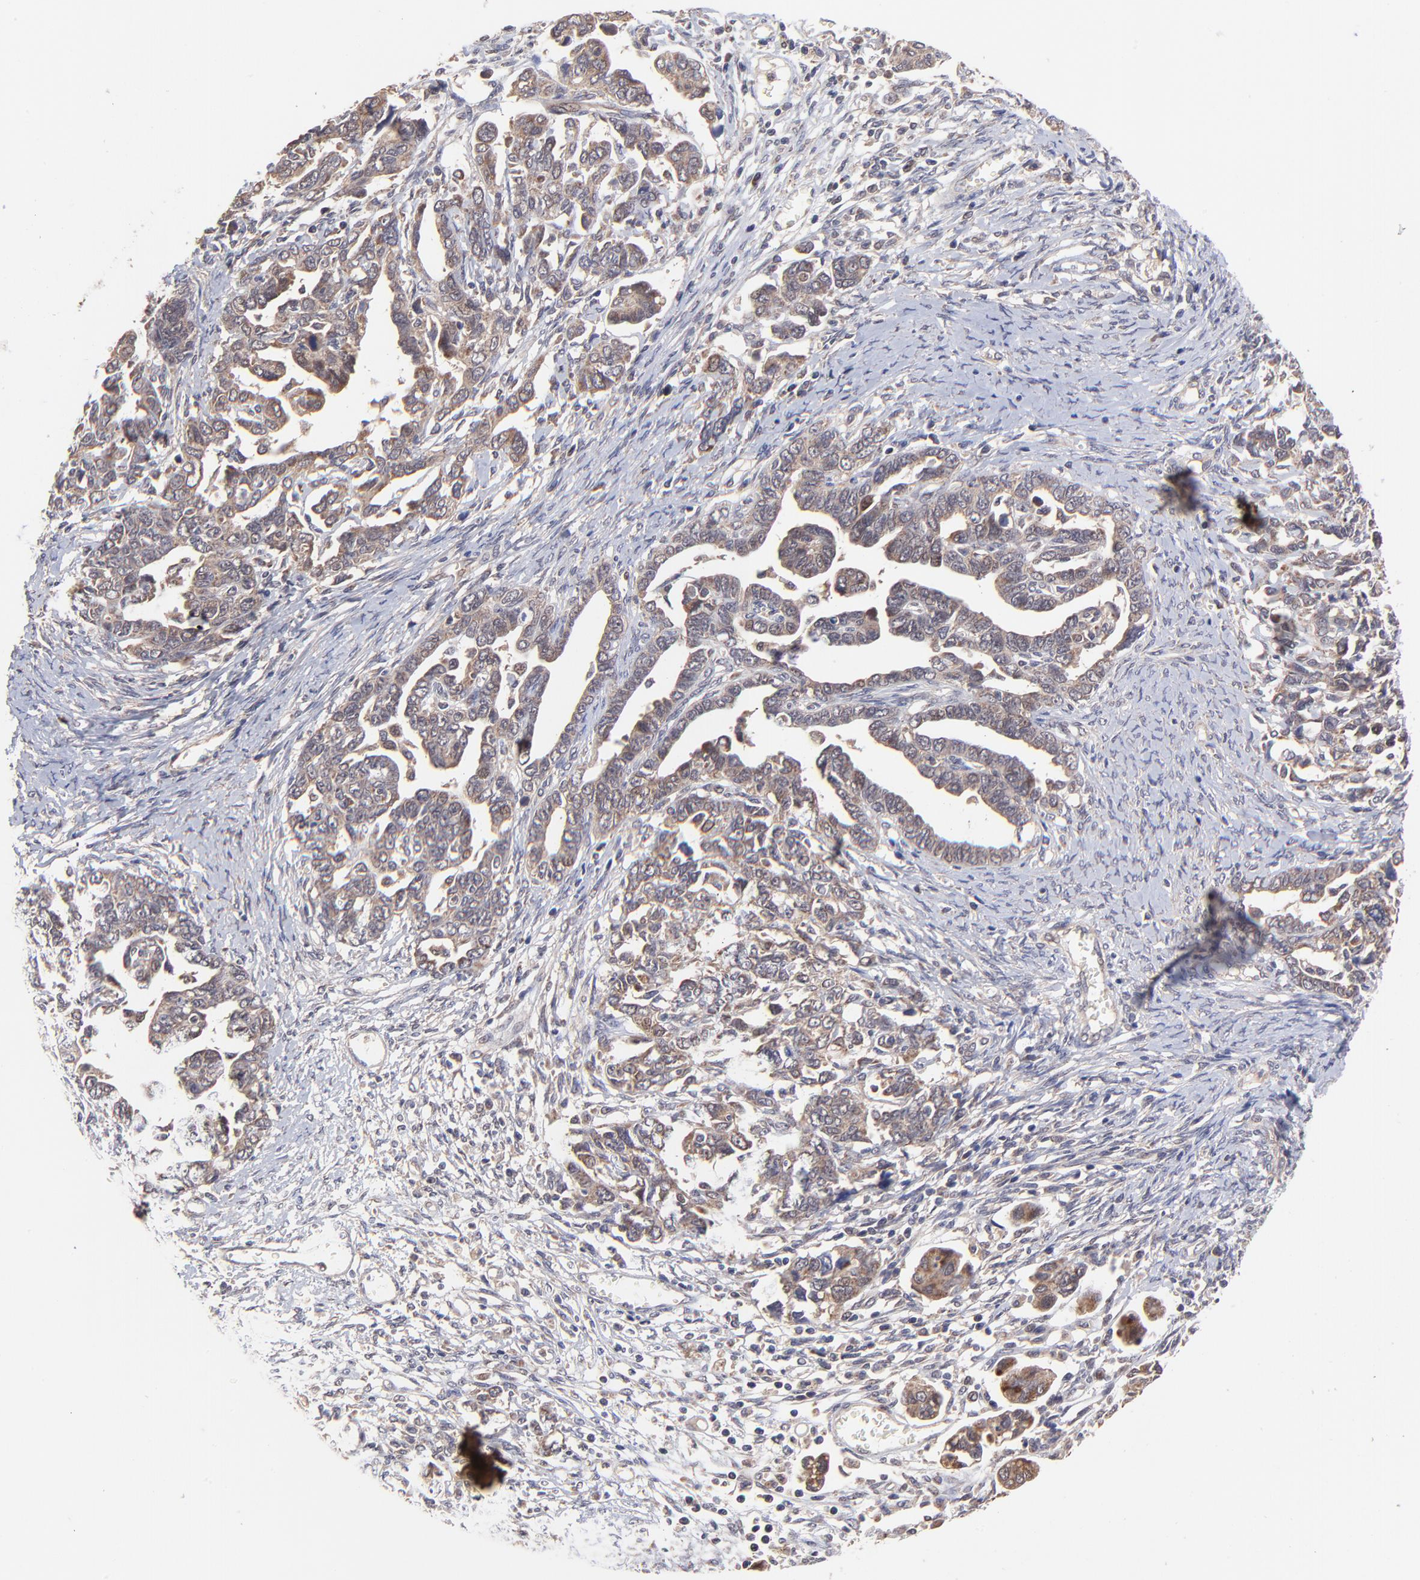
{"staining": {"intensity": "moderate", "quantity": ">75%", "location": "cytoplasmic/membranous"}, "tissue": "ovarian cancer", "cell_type": "Tumor cells", "image_type": "cancer", "snomed": [{"axis": "morphology", "description": "Cystadenocarcinoma, serous, NOS"}, {"axis": "topography", "description": "Ovary"}], "caption": "Tumor cells display medium levels of moderate cytoplasmic/membranous positivity in about >75% of cells in ovarian cancer (serous cystadenocarcinoma).", "gene": "BAIAP2L2", "patient": {"sex": "female", "age": 69}}